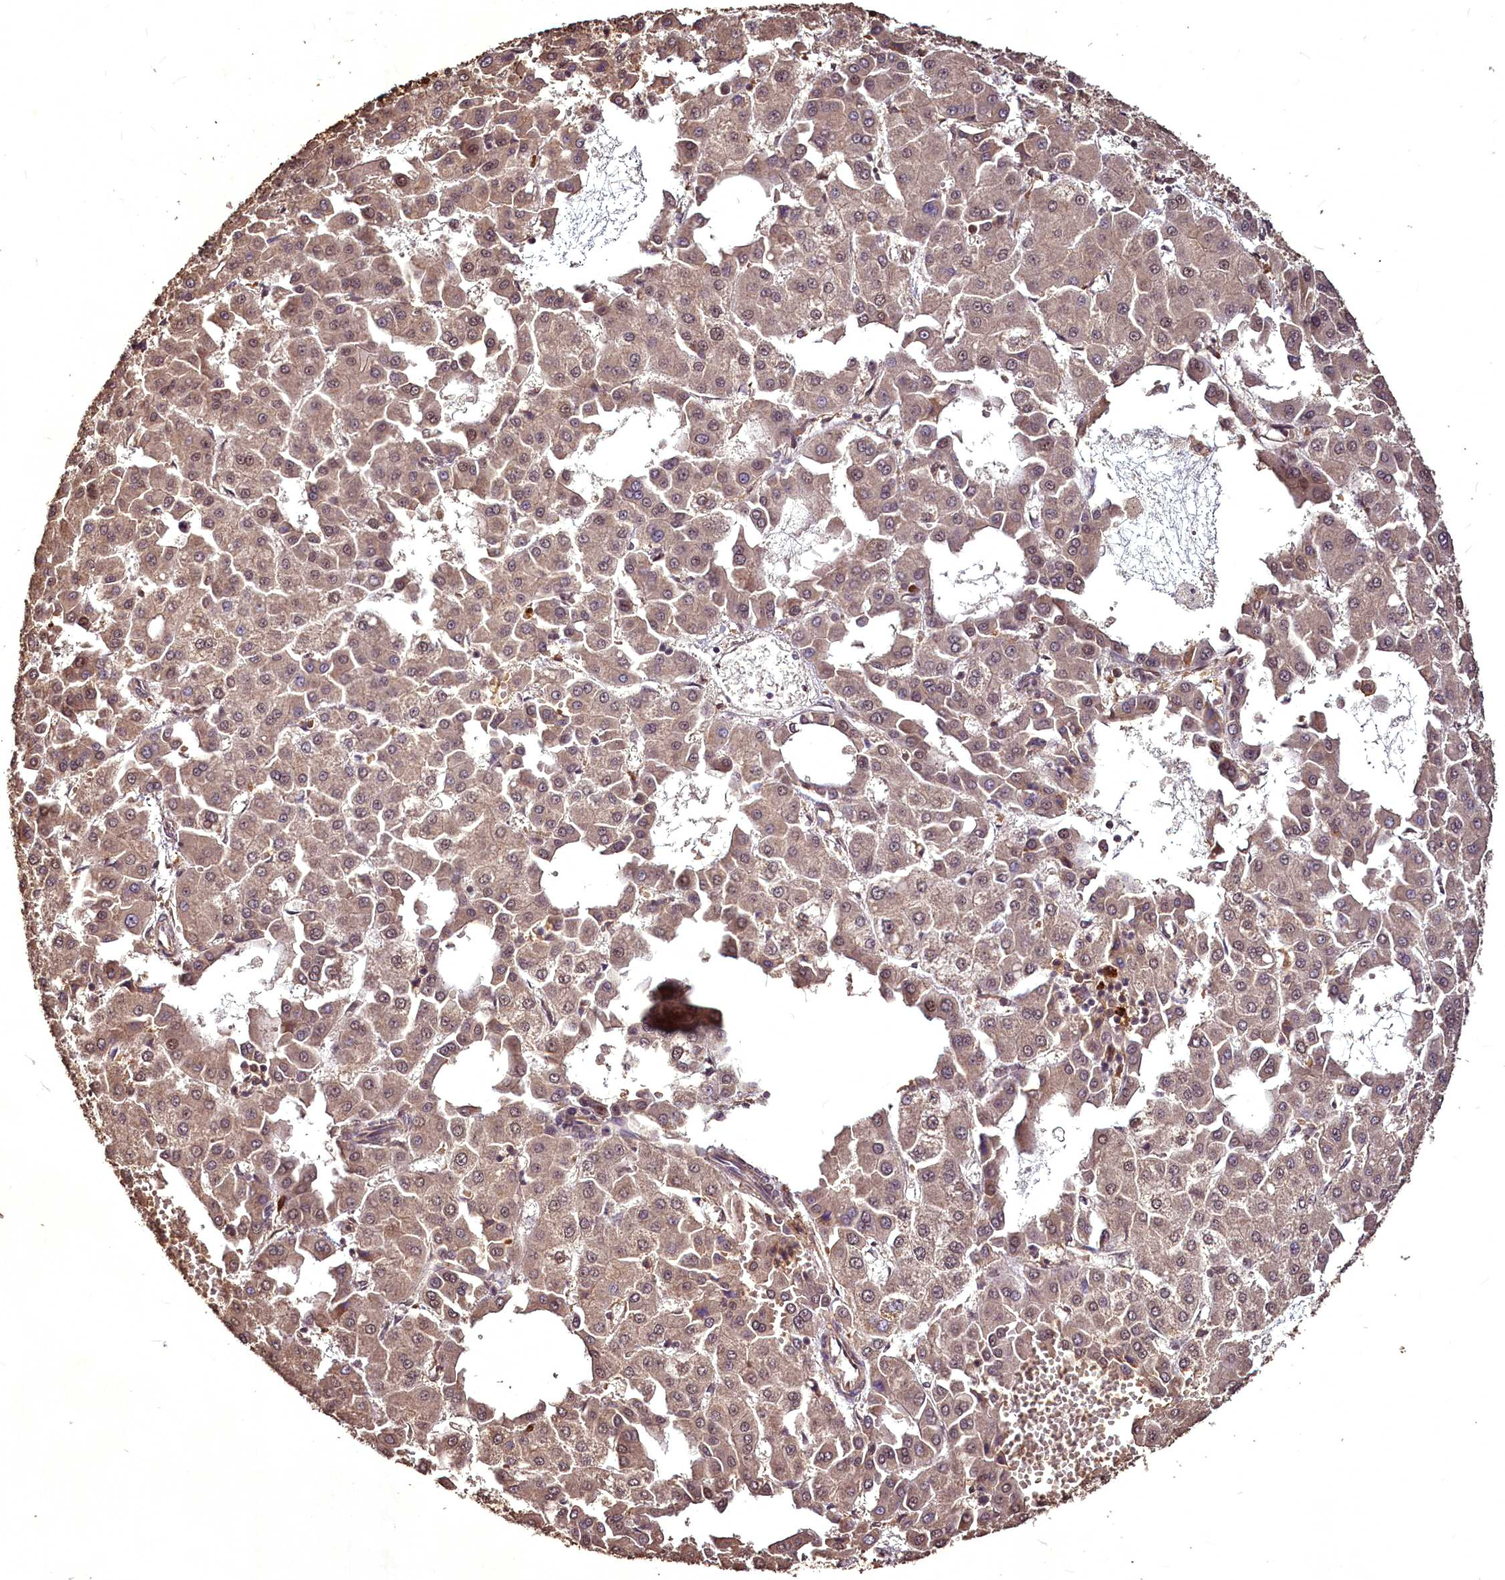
{"staining": {"intensity": "weak", "quantity": ">75%", "location": "cytoplasmic/membranous,nuclear"}, "tissue": "liver cancer", "cell_type": "Tumor cells", "image_type": "cancer", "snomed": [{"axis": "morphology", "description": "Carcinoma, Hepatocellular, NOS"}, {"axis": "topography", "description": "Liver"}], "caption": "This is an image of immunohistochemistry staining of liver cancer, which shows weak staining in the cytoplasmic/membranous and nuclear of tumor cells.", "gene": "VPS51", "patient": {"sex": "male", "age": 47}}